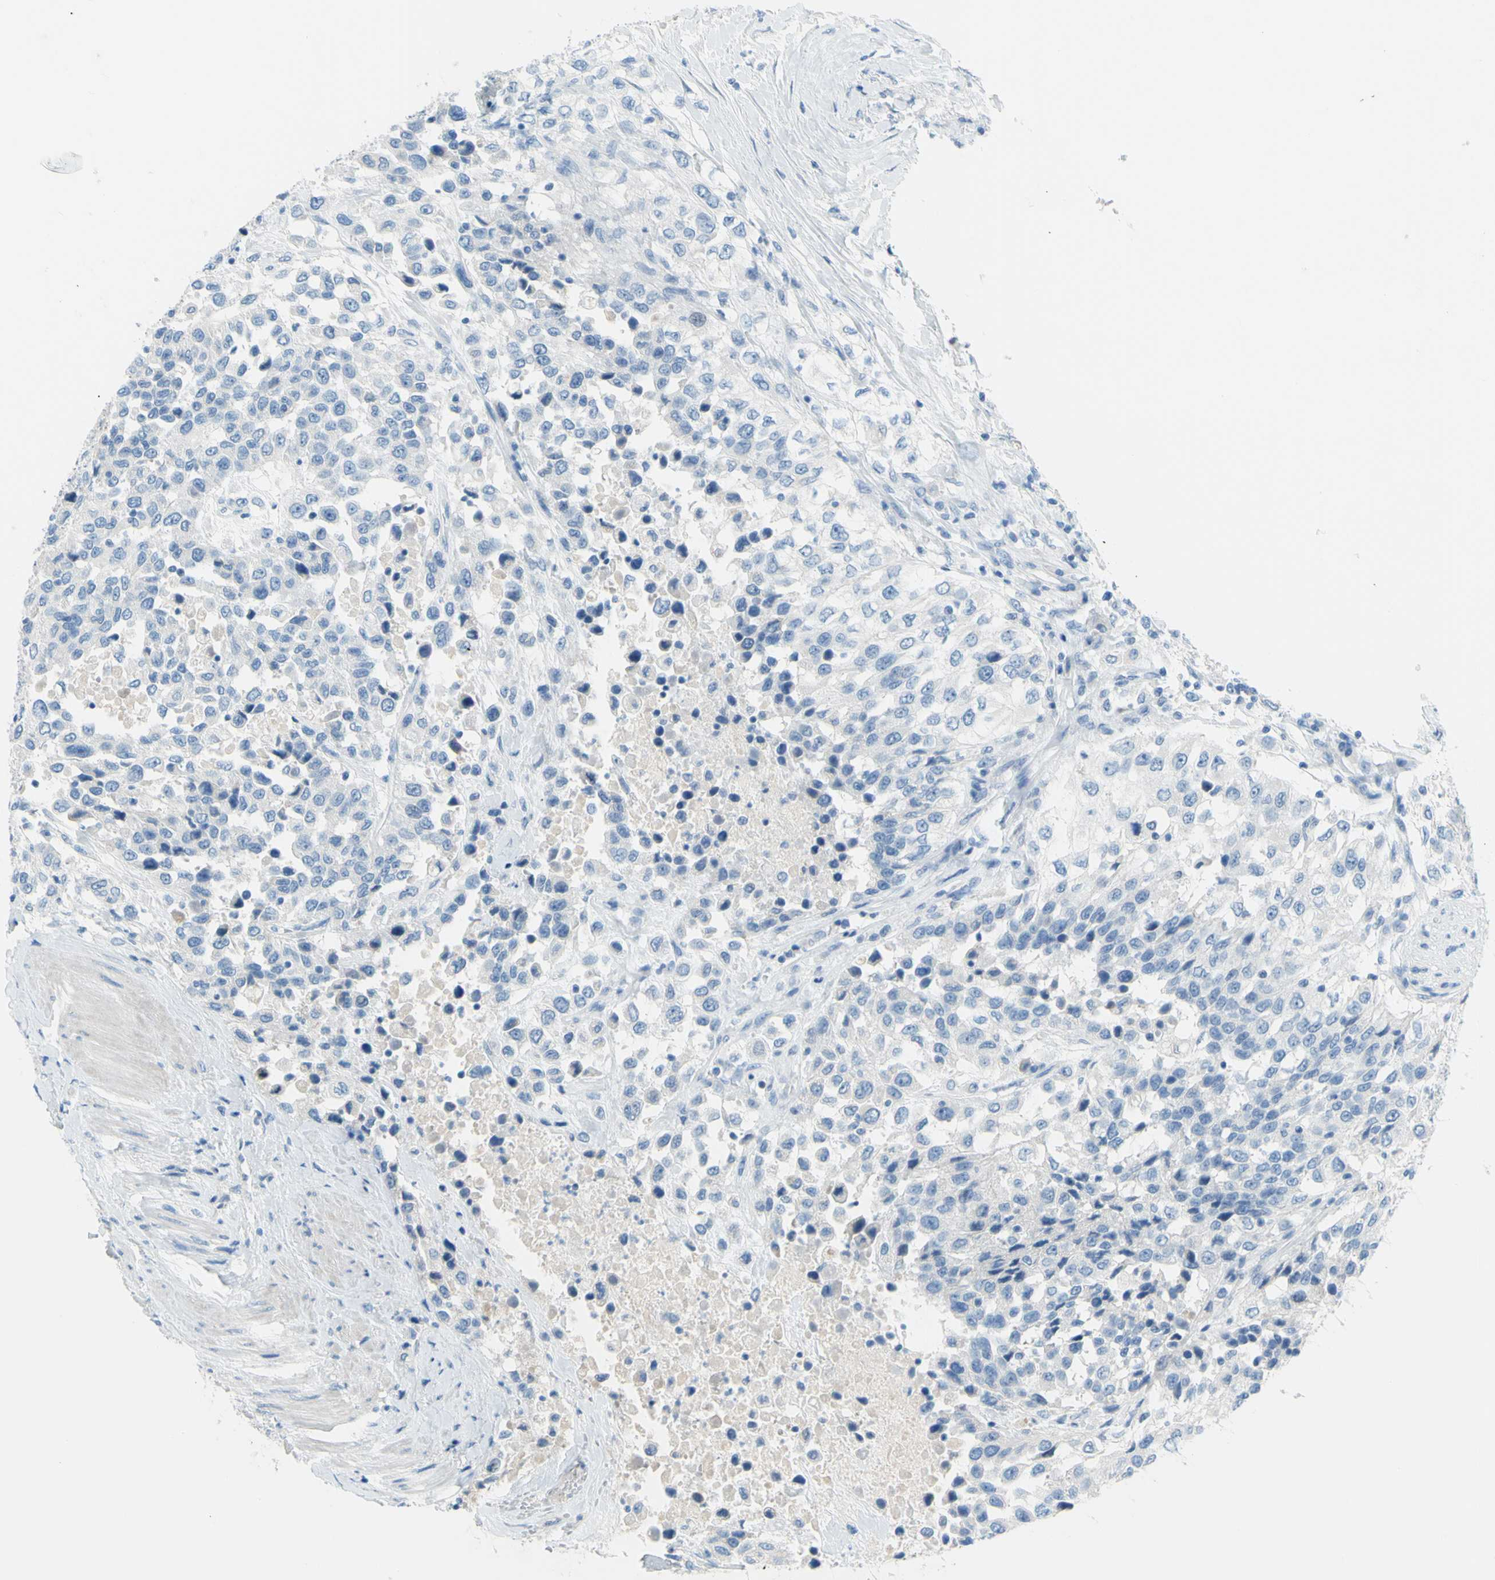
{"staining": {"intensity": "negative", "quantity": "none", "location": "none"}, "tissue": "urothelial cancer", "cell_type": "Tumor cells", "image_type": "cancer", "snomed": [{"axis": "morphology", "description": "Urothelial carcinoma, High grade"}, {"axis": "topography", "description": "Urinary bladder"}], "caption": "The micrograph reveals no staining of tumor cells in high-grade urothelial carcinoma.", "gene": "SLC1A2", "patient": {"sex": "female", "age": 80}}